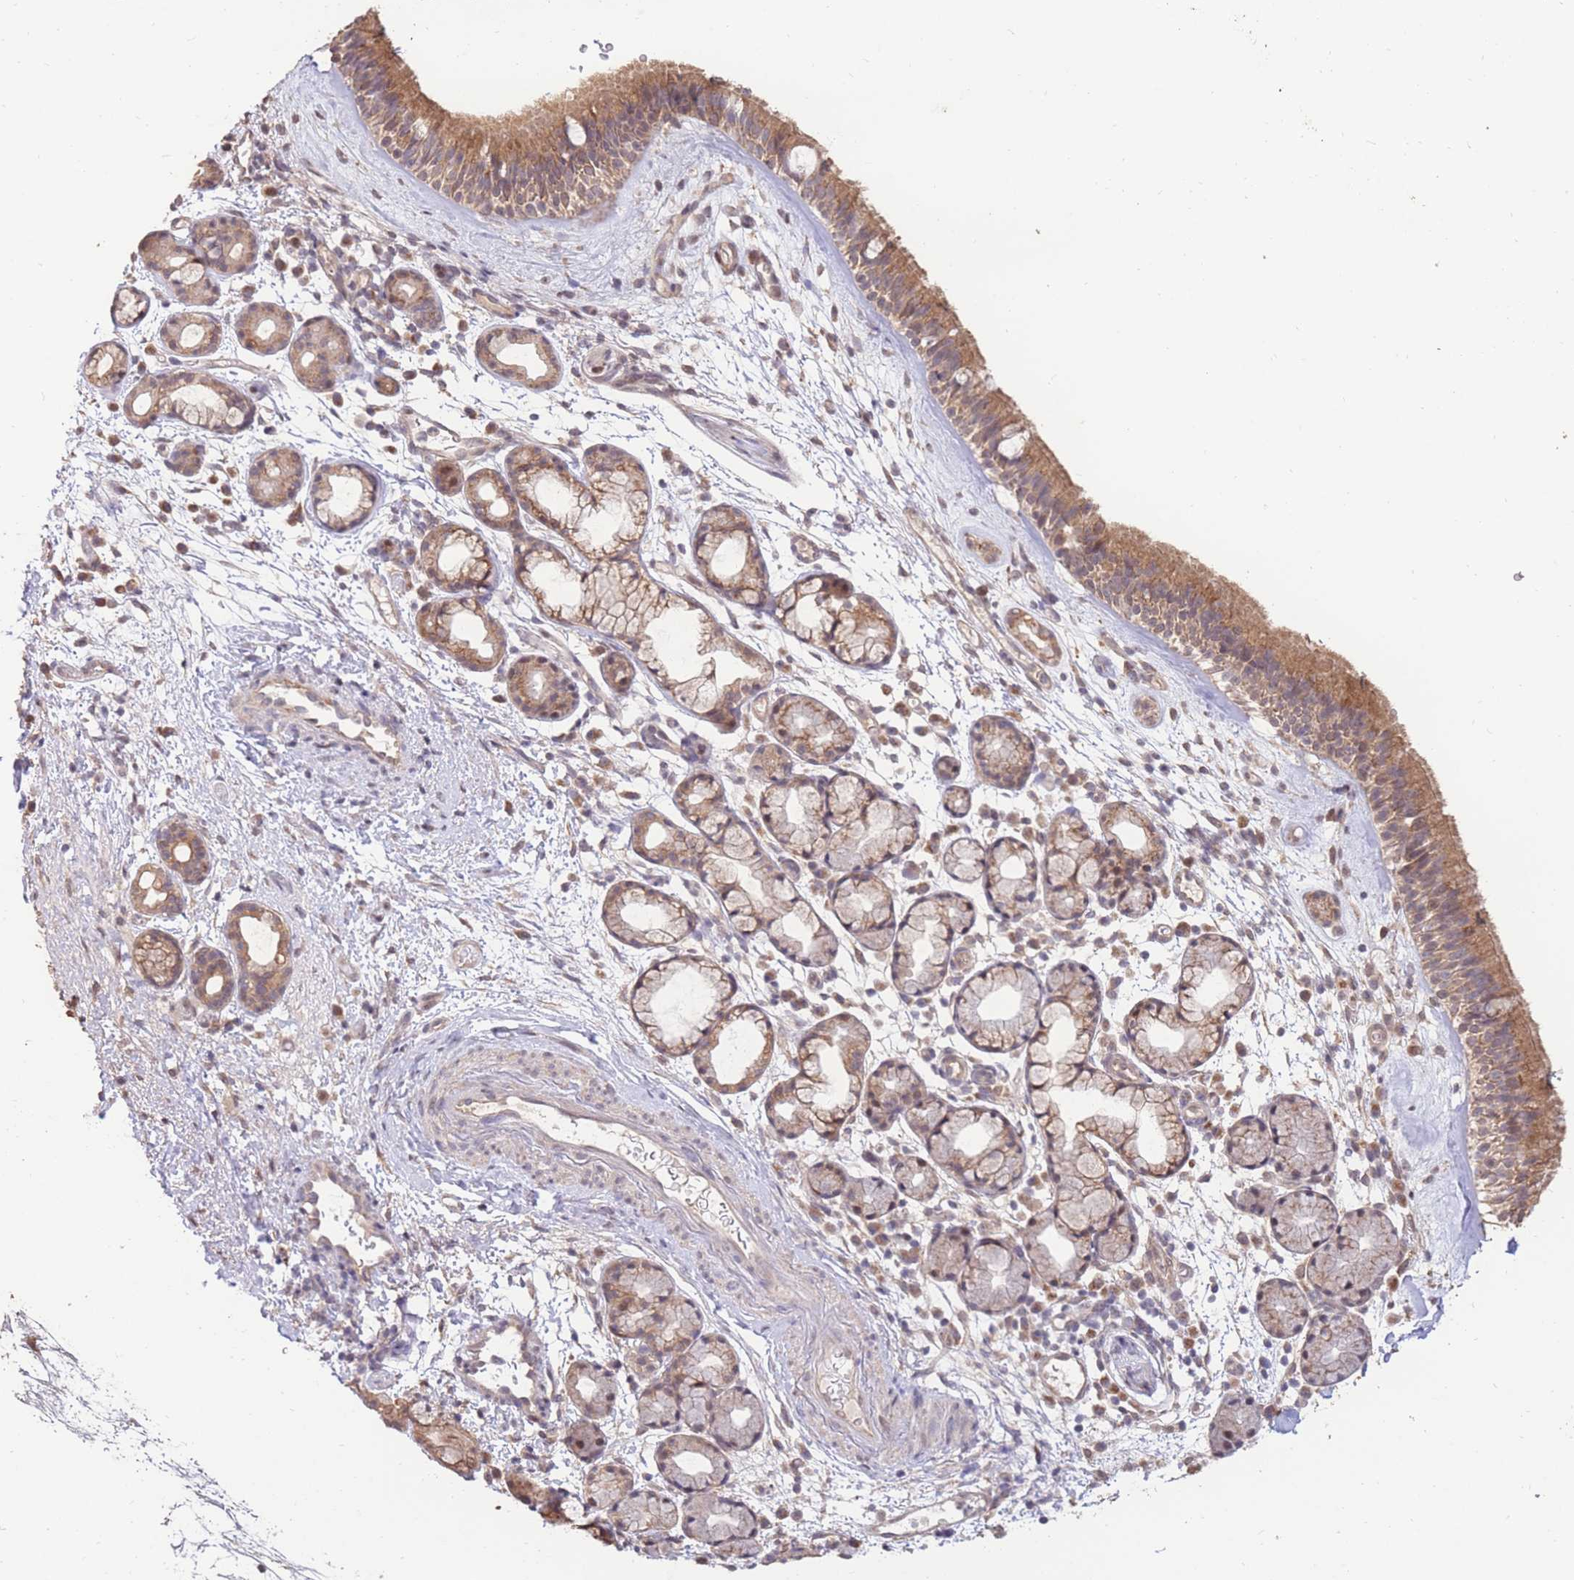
{"staining": {"intensity": "moderate", "quantity": ">75%", "location": "cytoplasmic/membranous"}, "tissue": "nasopharynx", "cell_type": "Respiratory epithelial cells", "image_type": "normal", "snomed": [{"axis": "morphology", "description": "Normal tissue, NOS"}, {"axis": "topography", "description": "Nasopharynx"}], "caption": "Immunohistochemical staining of benign nasopharynx reveals >75% levels of moderate cytoplasmic/membranous protein expression in approximately >75% of respiratory epithelial cells.", "gene": "RGS14", "patient": {"sex": "male", "age": 64}}